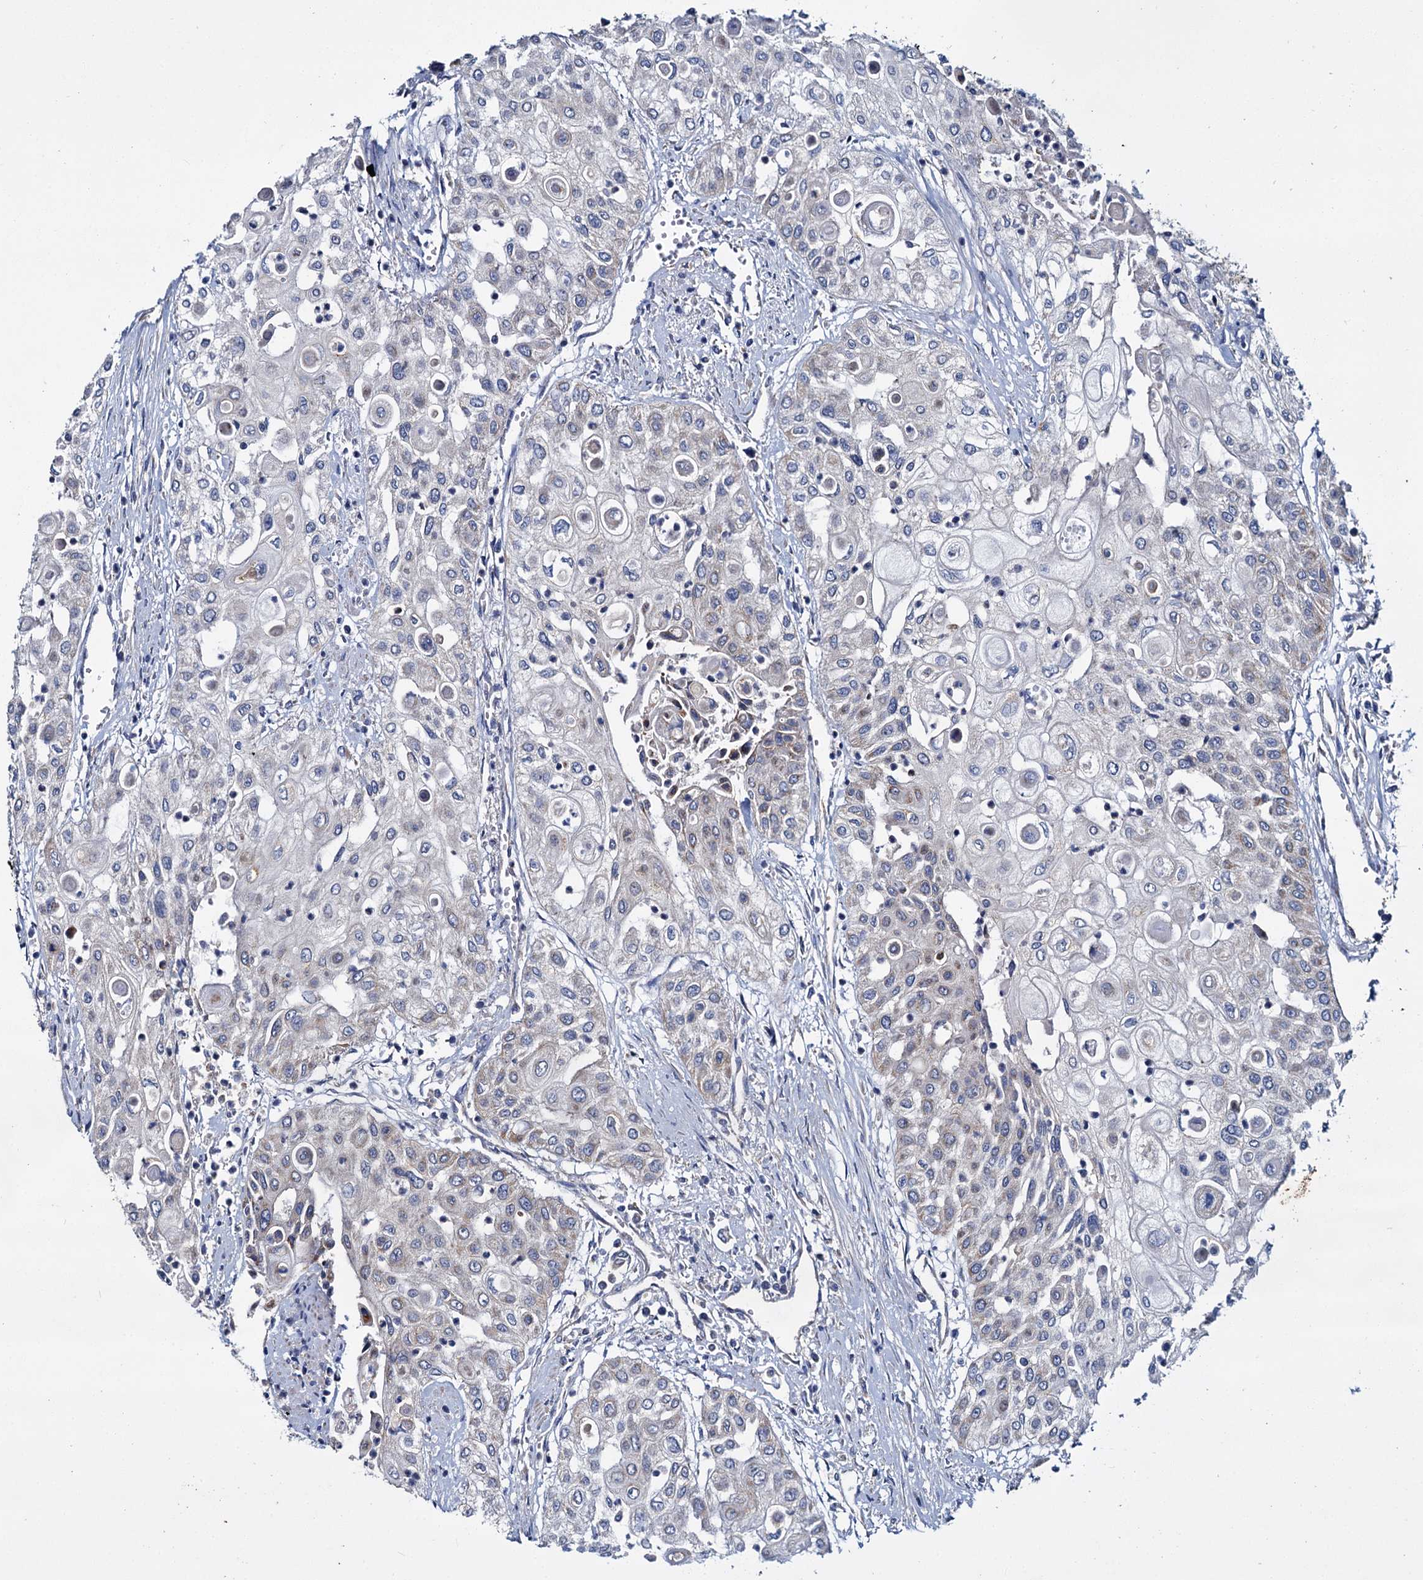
{"staining": {"intensity": "weak", "quantity": "<25%", "location": "cytoplasmic/membranous"}, "tissue": "urothelial cancer", "cell_type": "Tumor cells", "image_type": "cancer", "snomed": [{"axis": "morphology", "description": "Urothelial carcinoma, High grade"}, {"axis": "topography", "description": "Urinary bladder"}], "caption": "Immunohistochemical staining of human urothelial cancer reveals no significant positivity in tumor cells.", "gene": "CEP295", "patient": {"sex": "female", "age": 79}}